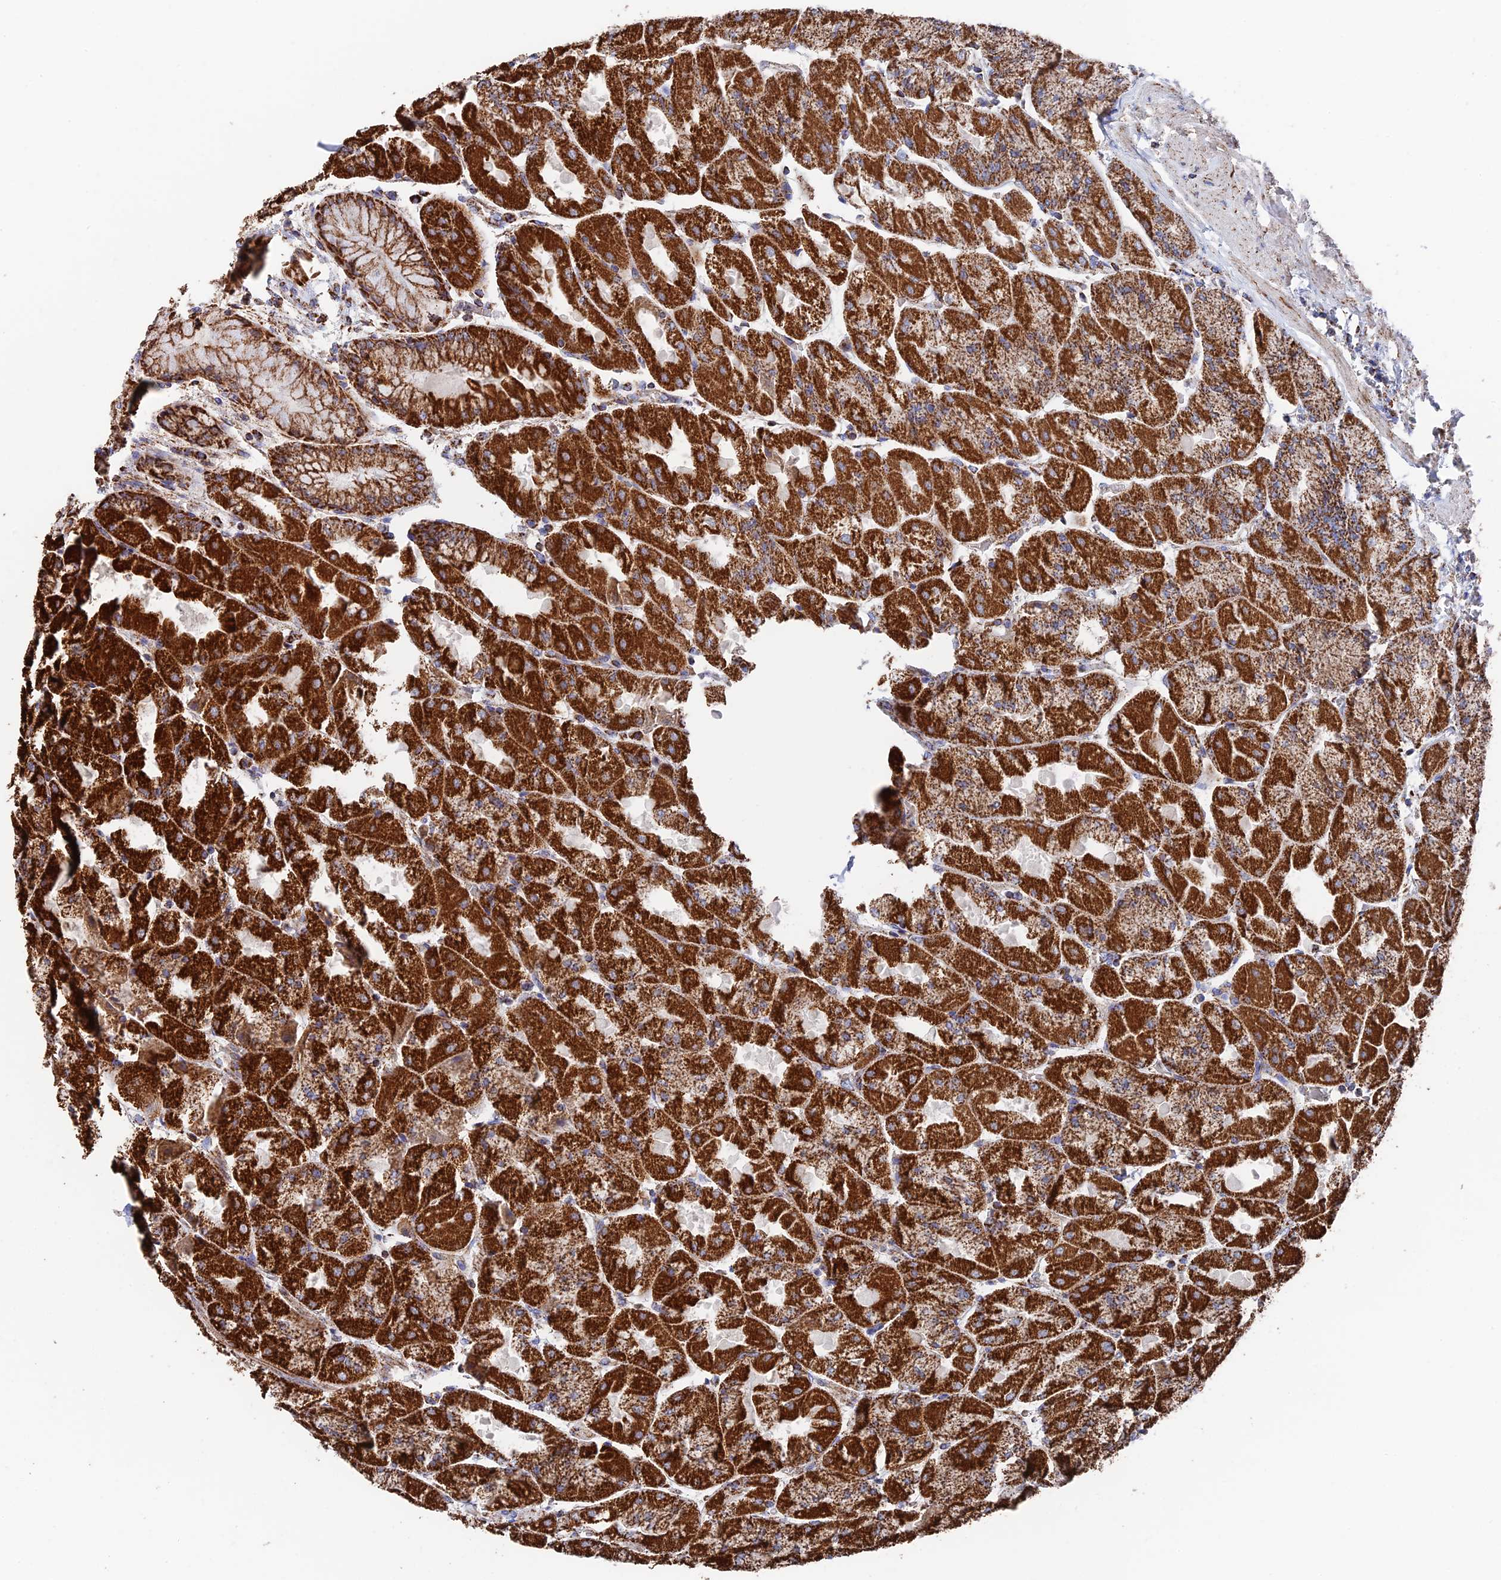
{"staining": {"intensity": "strong", "quantity": ">75%", "location": "cytoplasmic/membranous"}, "tissue": "stomach", "cell_type": "Glandular cells", "image_type": "normal", "snomed": [{"axis": "morphology", "description": "Normal tissue, NOS"}, {"axis": "topography", "description": "Stomach"}], "caption": "This histopathology image reveals immunohistochemistry staining of benign stomach, with high strong cytoplasmic/membranous positivity in approximately >75% of glandular cells.", "gene": "HAUS8", "patient": {"sex": "female", "age": 61}}